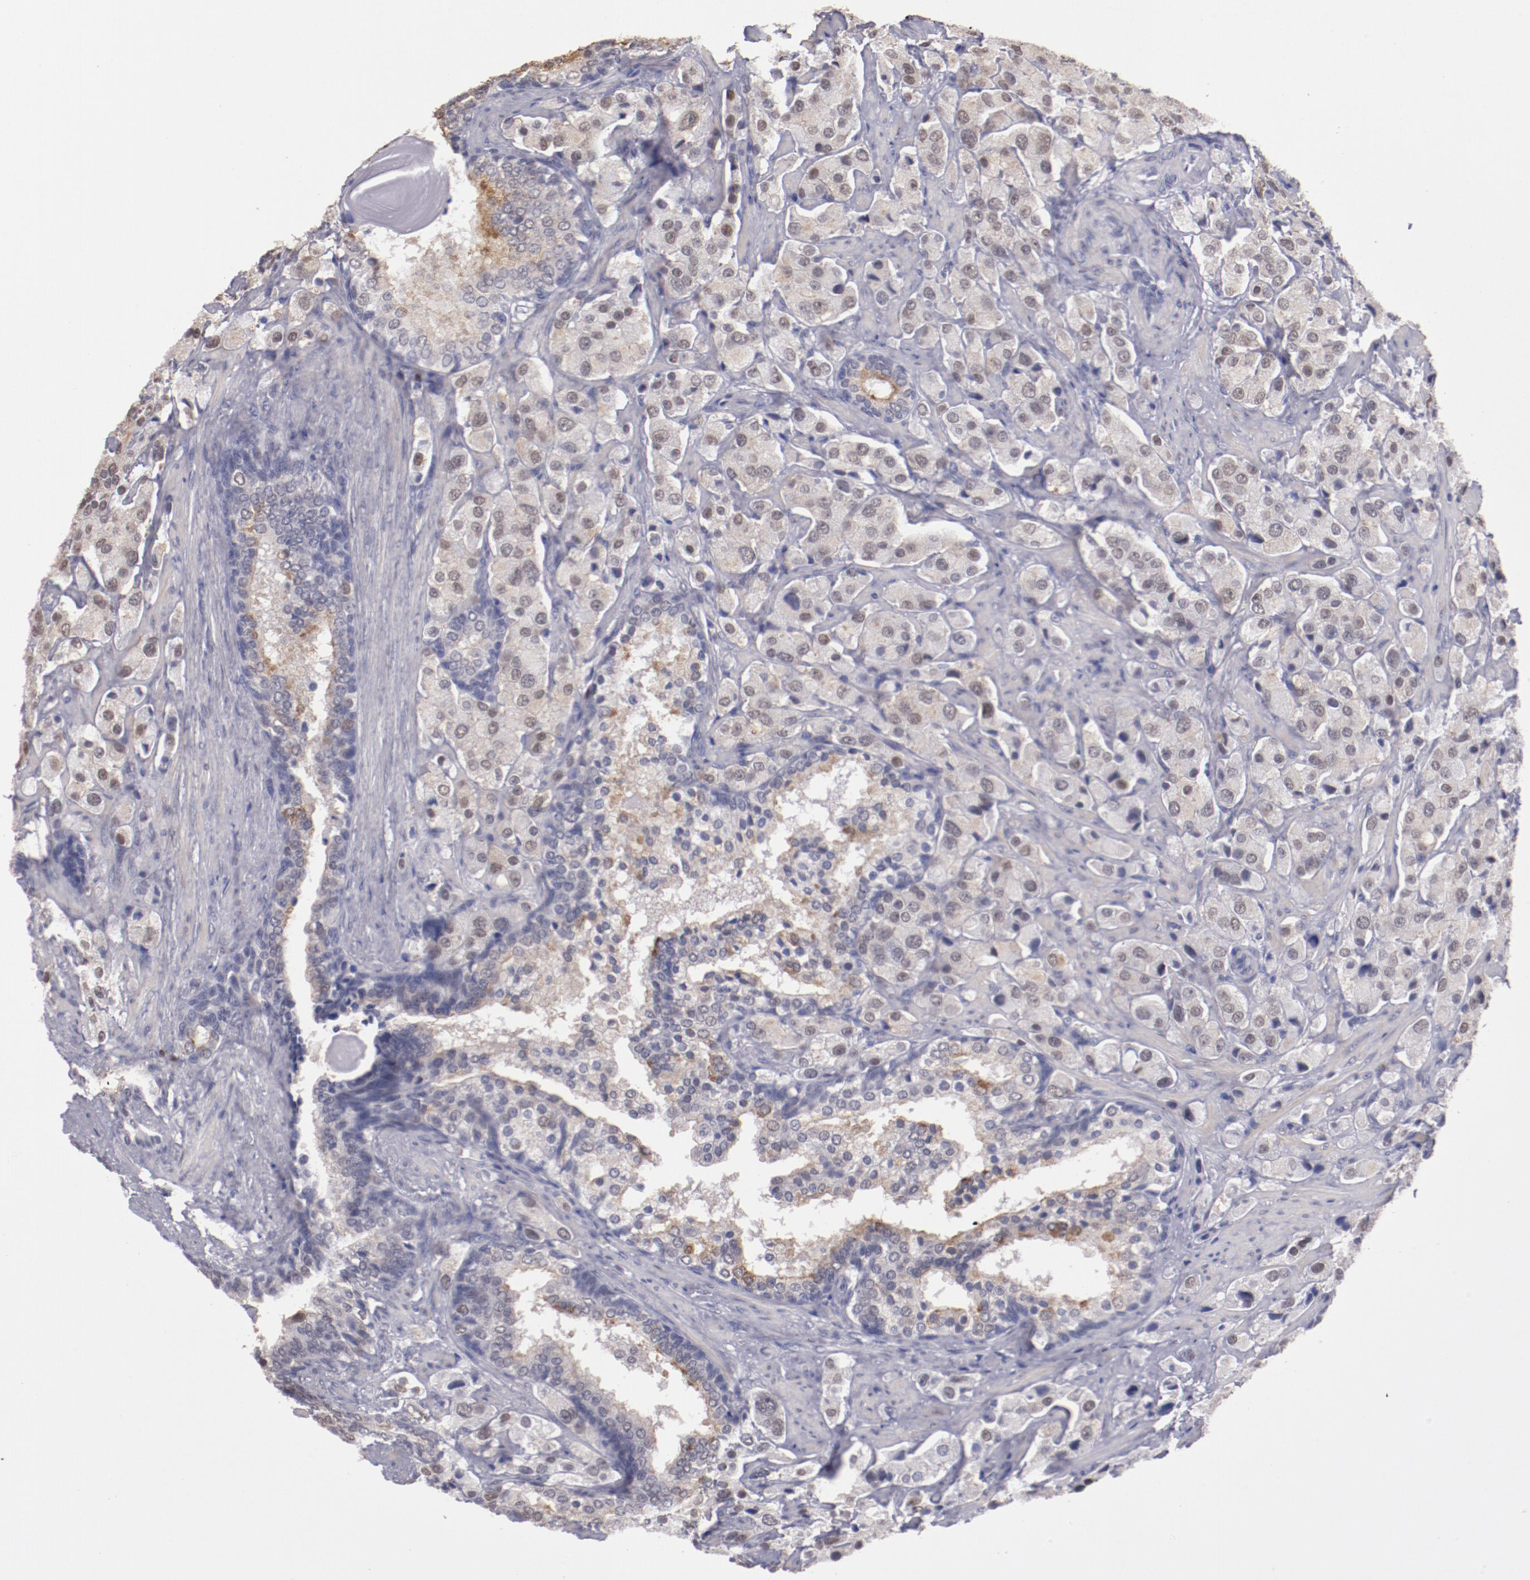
{"staining": {"intensity": "weak", "quantity": "<25%", "location": "cytoplasmic/membranous,nuclear"}, "tissue": "prostate cancer", "cell_type": "Tumor cells", "image_type": "cancer", "snomed": [{"axis": "morphology", "description": "Adenocarcinoma, Medium grade"}, {"axis": "topography", "description": "Prostate"}], "caption": "Tumor cells are negative for protein expression in human prostate cancer.", "gene": "IRF4", "patient": {"sex": "male", "age": 70}}